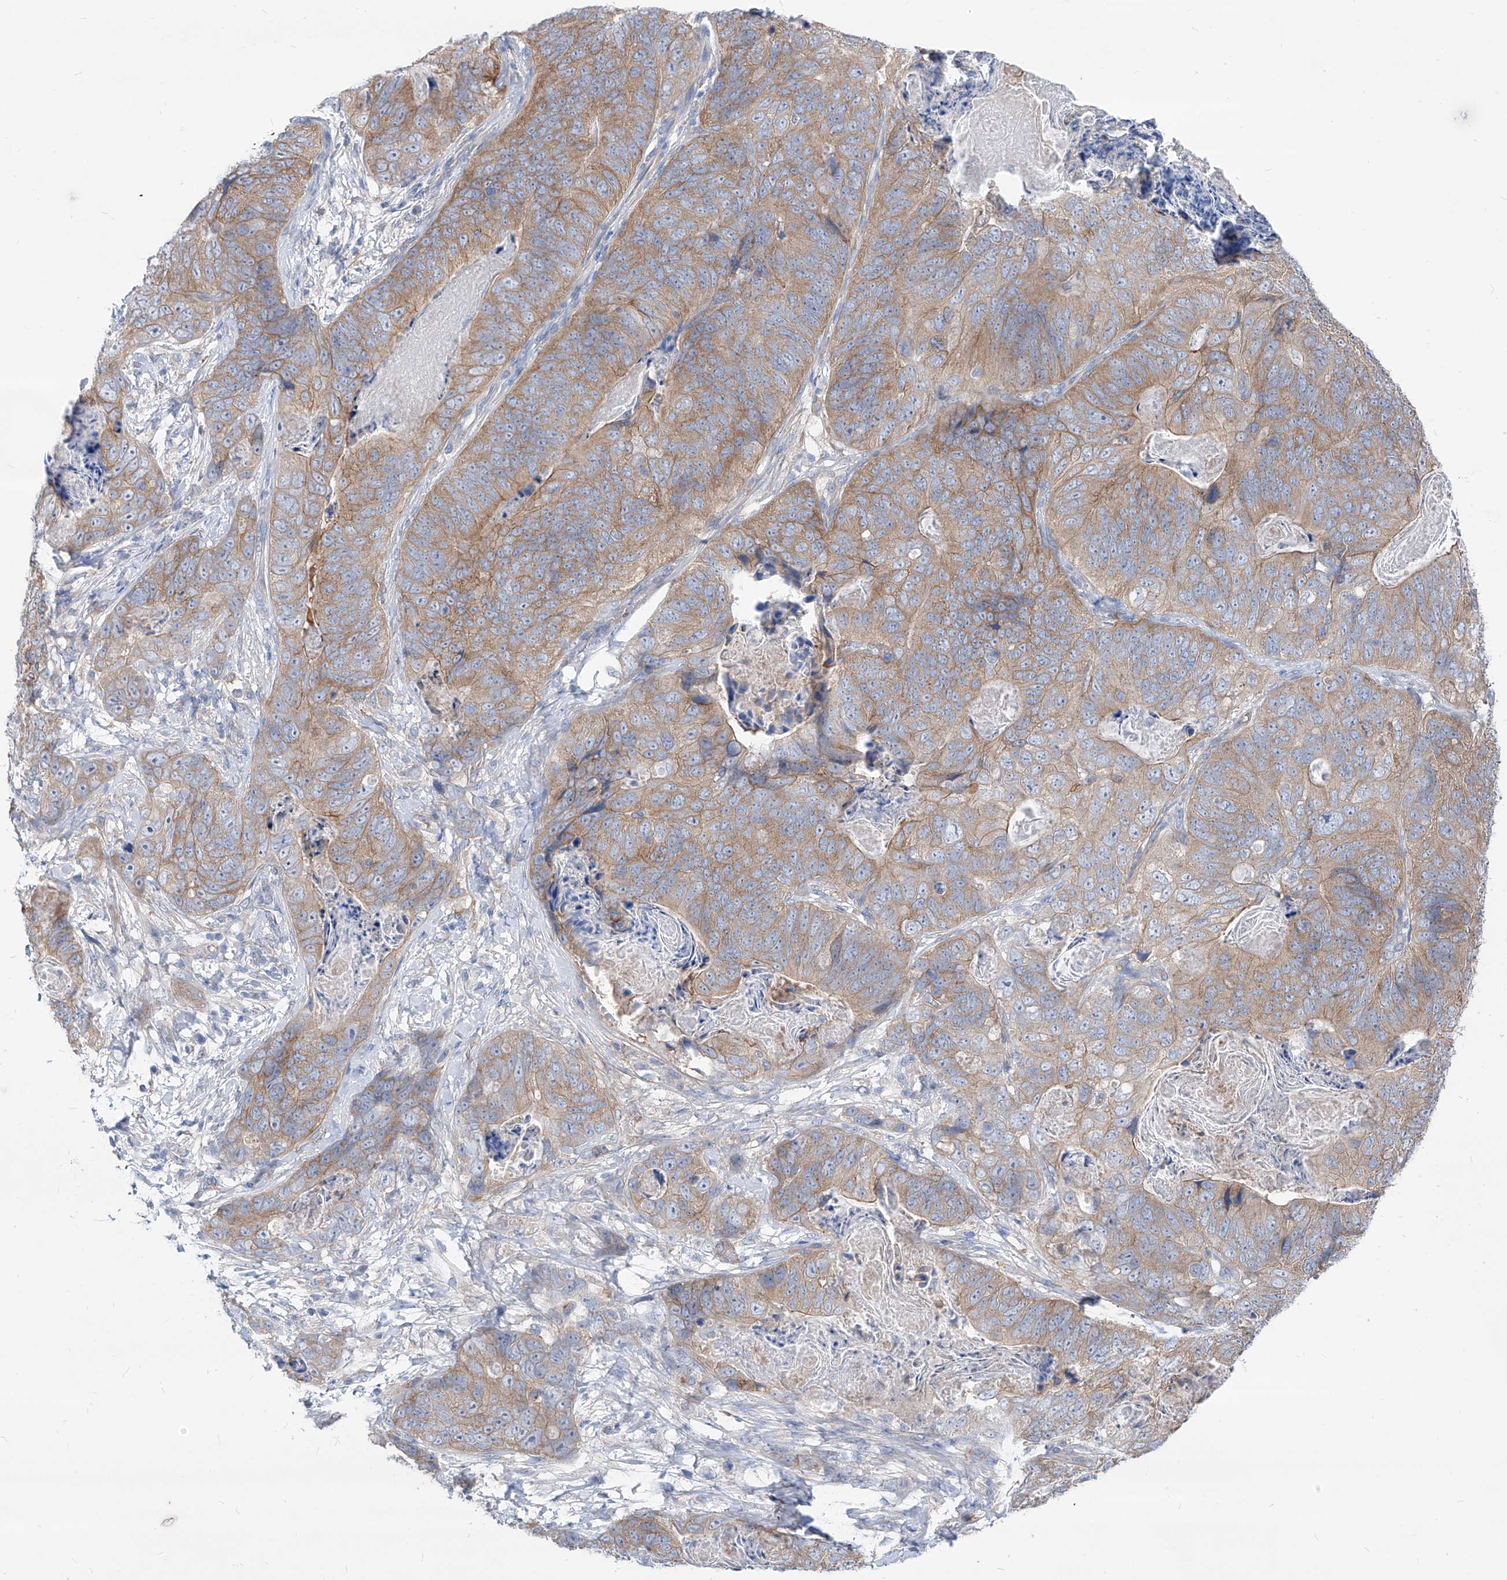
{"staining": {"intensity": "moderate", "quantity": ">75%", "location": "cytoplasmic/membranous"}, "tissue": "stomach cancer", "cell_type": "Tumor cells", "image_type": "cancer", "snomed": [{"axis": "morphology", "description": "Normal tissue, NOS"}, {"axis": "morphology", "description": "Adenocarcinoma, NOS"}, {"axis": "topography", "description": "Stomach"}], "caption": "The histopathology image demonstrates staining of stomach adenocarcinoma, revealing moderate cytoplasmic/membranous protein expression (brown color) within tumor cells. (brown staining indicates protein expression, while blue staining denotes nuclei).", "gene": "AKAP10", "patient": {"sex": "female", "age": 89}}